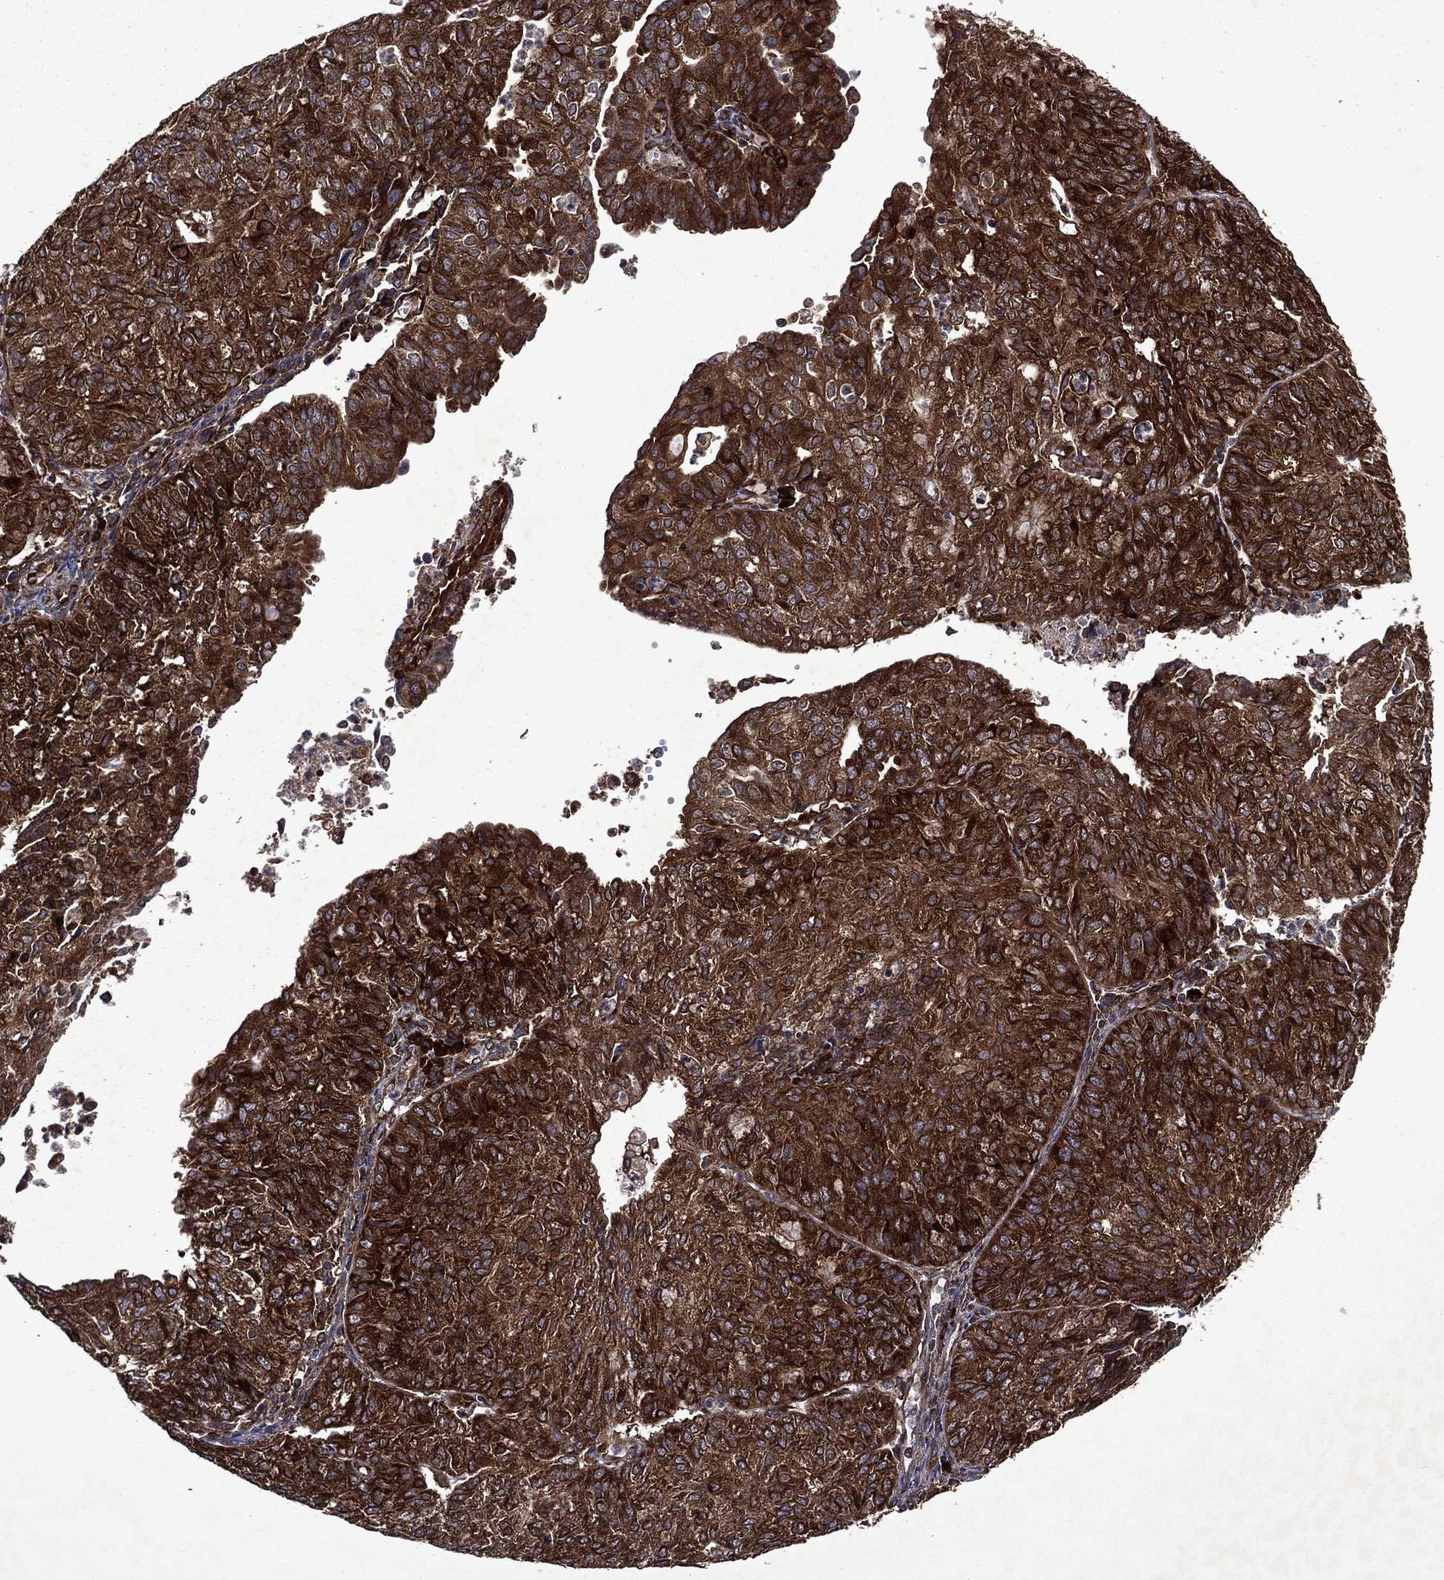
{"staining": {"intensity": "strong", "quantity": ">75%", "location": "cytoplasmic/membranous"}, "tissue": "endometrial cancer", "cell_type": "Tumor cells", "image_type": "cancer", "snomed": [{"axis": "morphology", "description": "Adenocarcinoma, NOS"}, {"axis": "topography", "description": "Endometrium"}], "caption": "Immunohistochemistry (DAB (3,3'-diaminobenzidine)) staining of human endometrial cancer exhibits strong cytoplasmic/membranous protein expression in about >75% of tumor cells.", "gene": "EIF2B4", "patient": {"sex": "female", "age": 82}}